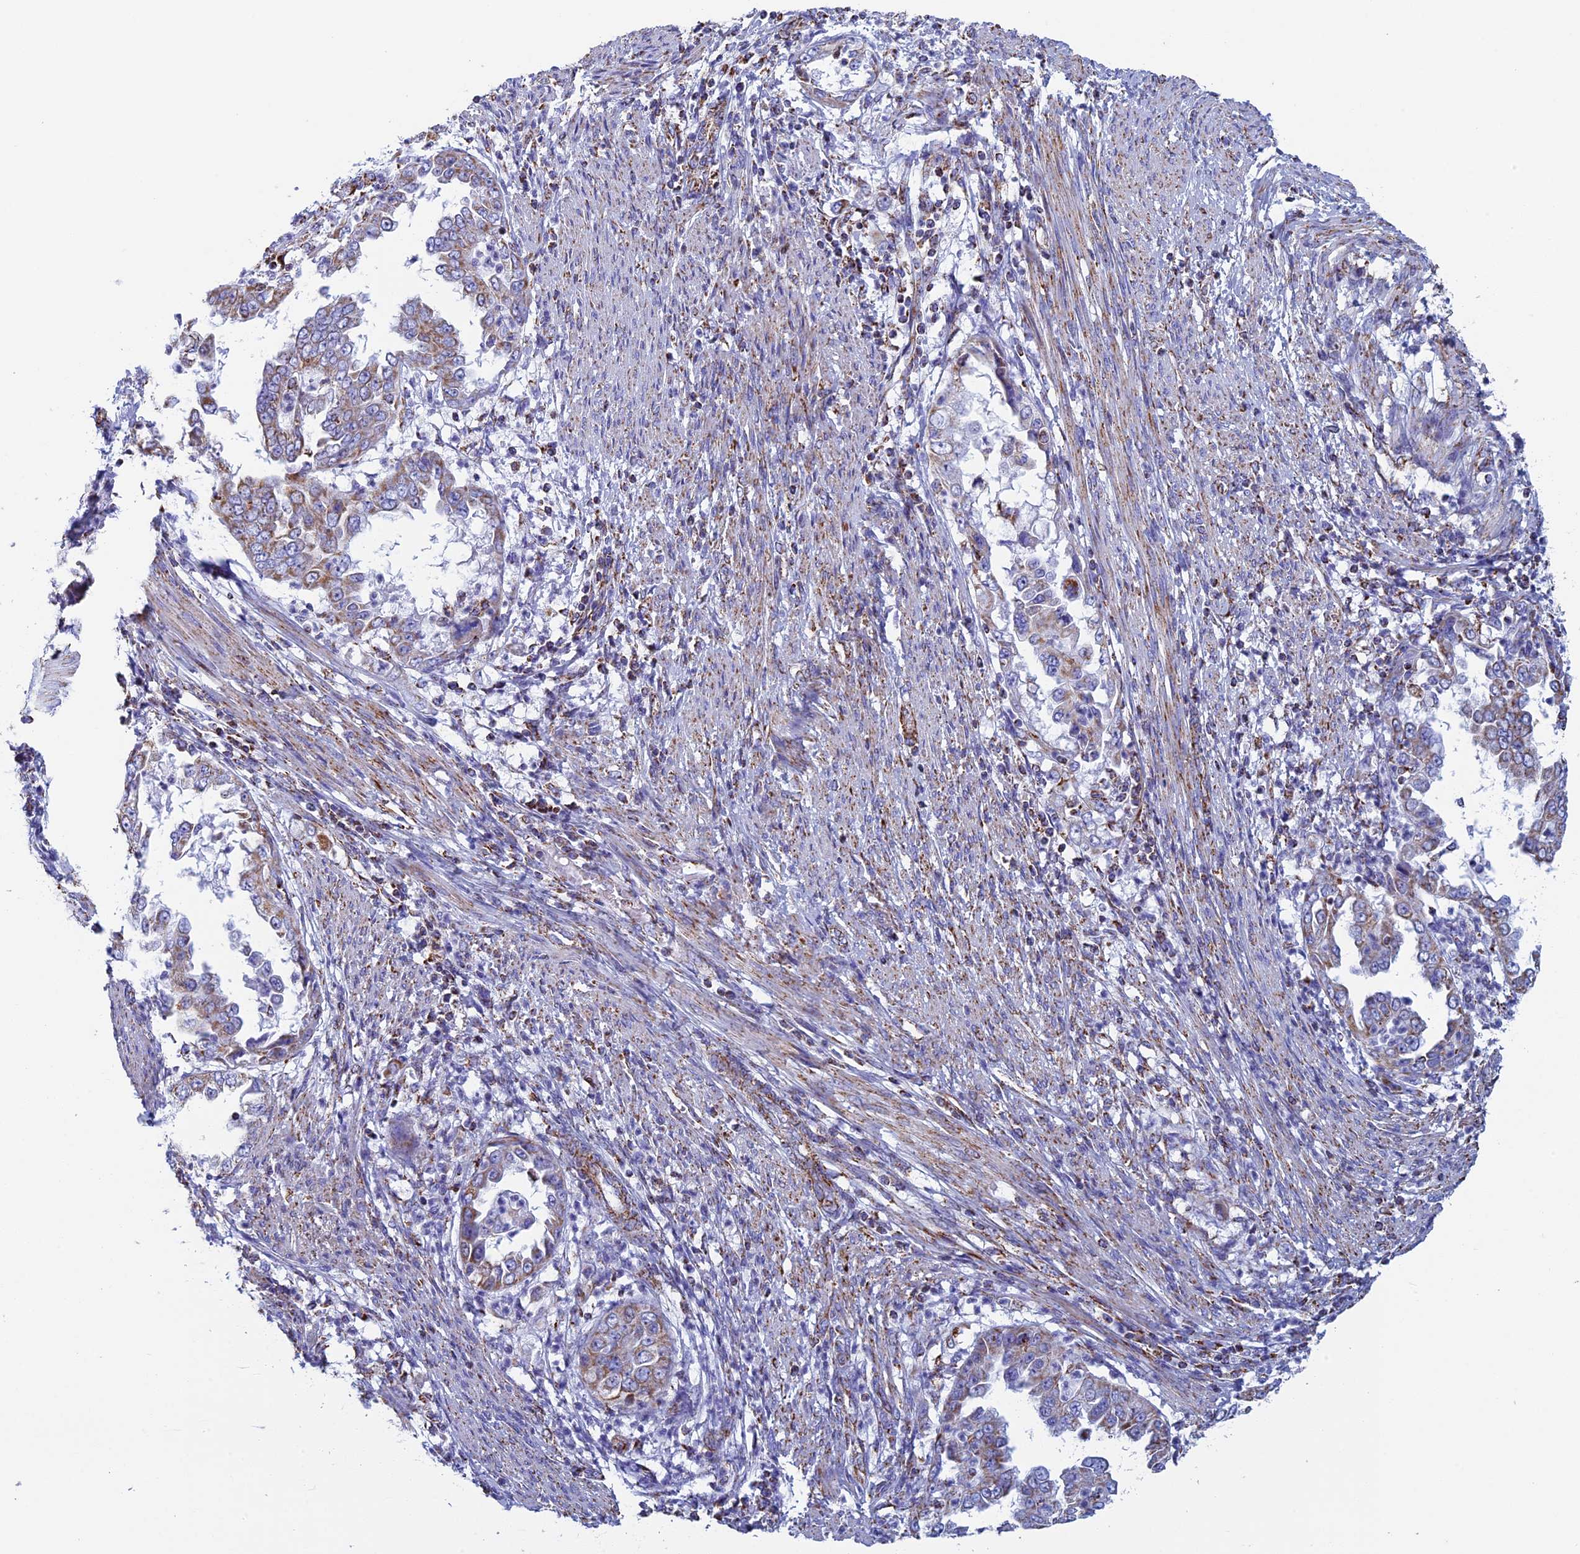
{"staining": {"intensity": "moderate", "quantity": "25%-75%", "location": "cytoplasmic/membranous"}, "tissue": "endometrial cancer", "cell_type": "Tumor cells", "image_type": "cancer", "snomed": [{"axis": "morphology", "description": "Adenocarcinoma, NOS"}, {"axis": "topography", "description": "Endometrium"}], "caption": "The image demonstrates a brown stain indicating the presence of a protein in the cytoplasmic/membranous of tumor cells in endometrial cancer. (DAB (3,3'-diaminobenzidine) IHC, brown staining for protein, blue staining for nuclei).", "gene": "UQCRFS1", "patient": {"sex": "female", "age": 85}}